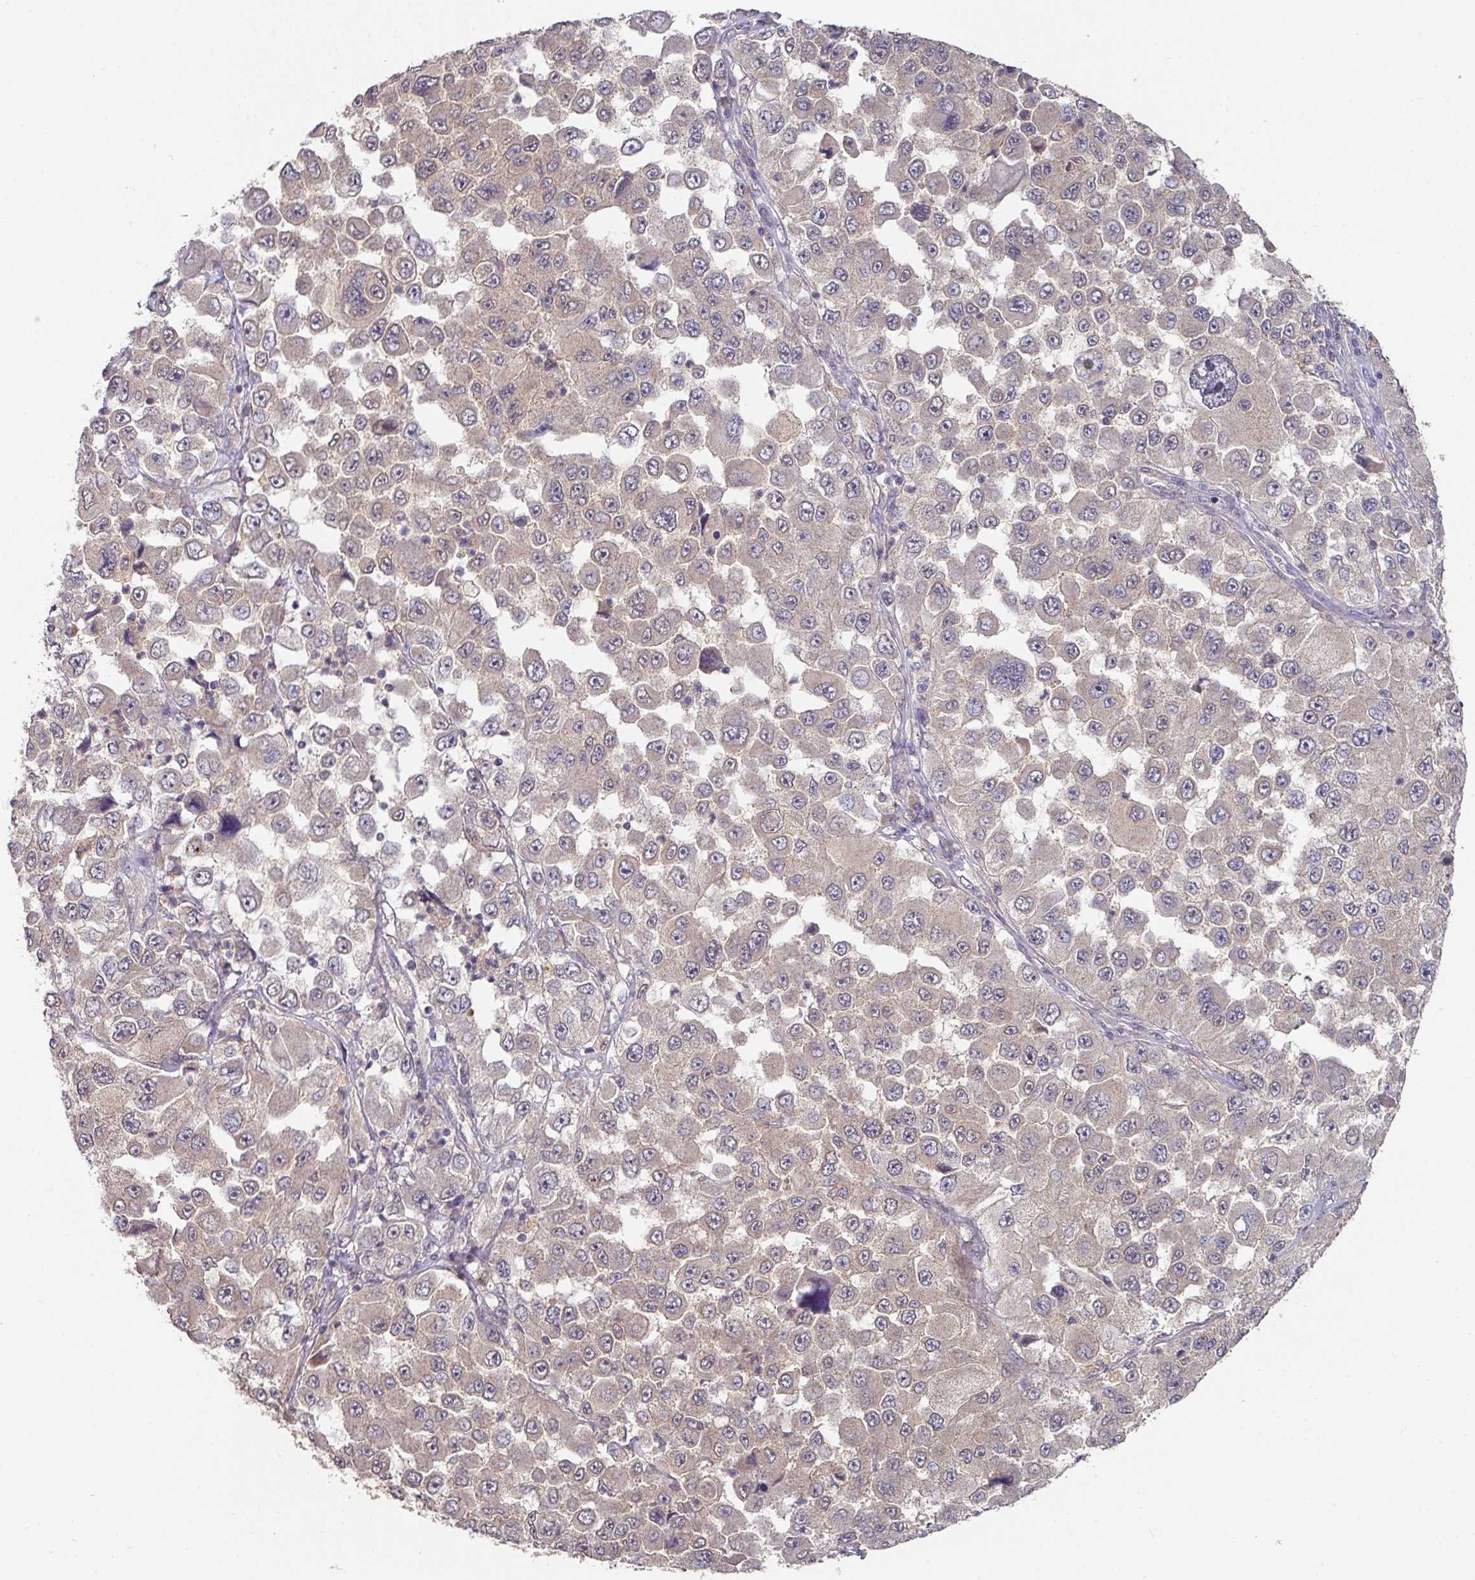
{"staining": {"intensity": "weak", "quantity": "25%-75%", "location": "cytoplasmic/membranous"}, "tissue": "melanoma", "cell_type": "Tumor cells", "image_type": "cancer", "snomed": [{"axis": "morphology", "description": "Malignant melanoma, Metastatic site"}, {"axis": "topography", "description": "Lymph node"}], "caption": "IHC image of melanoma stained for a protein (brown), which reveals low levels of weak cytoplasmic/membranous expression in approximately 25%-75% of tumor cells.", "gene": "EXTL3", "patient": {"sex": "male", "age": 62}}